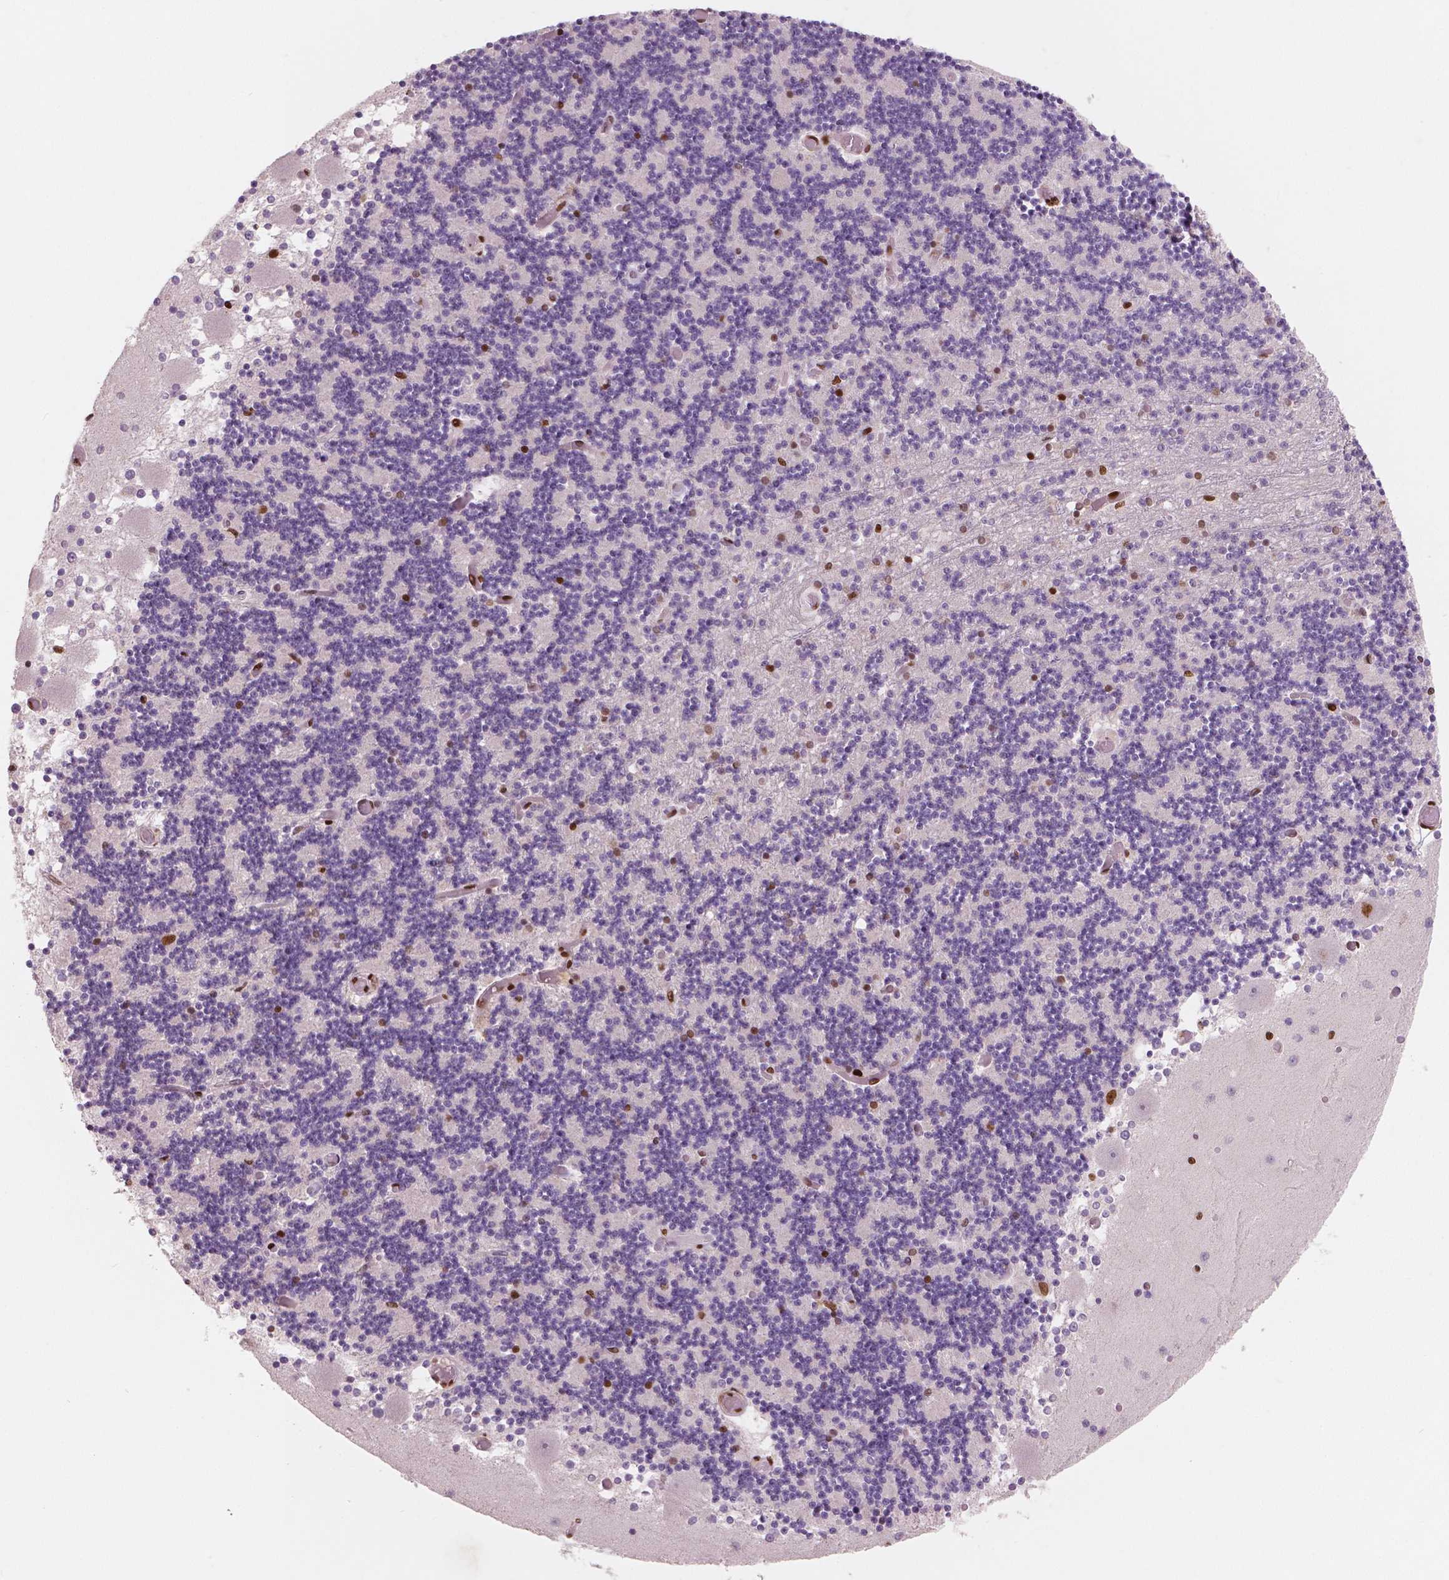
{"staining": {"intensity": "moderate", "quantity": "25%-75%", "location": "nuclear"}, "tissue": "cerebellum", "cell_type": "Cells in granular layer", "image_type": "normal", "snomed": [{"axis": "morphology", "description": "Normal tissue, NOS"}, {"axis": "topography", "description": "Cerebellum"}], "caption": "IHC micrograph of benign cerebellum: cerebellum stained using IHC shows medium levels of moderate protein expression localized specifically in the nuclear of cells in granular layer, appearing as a nuclear brown color.", "gene": "BRD4", "patient": {"sex": "female", "age": 28}}